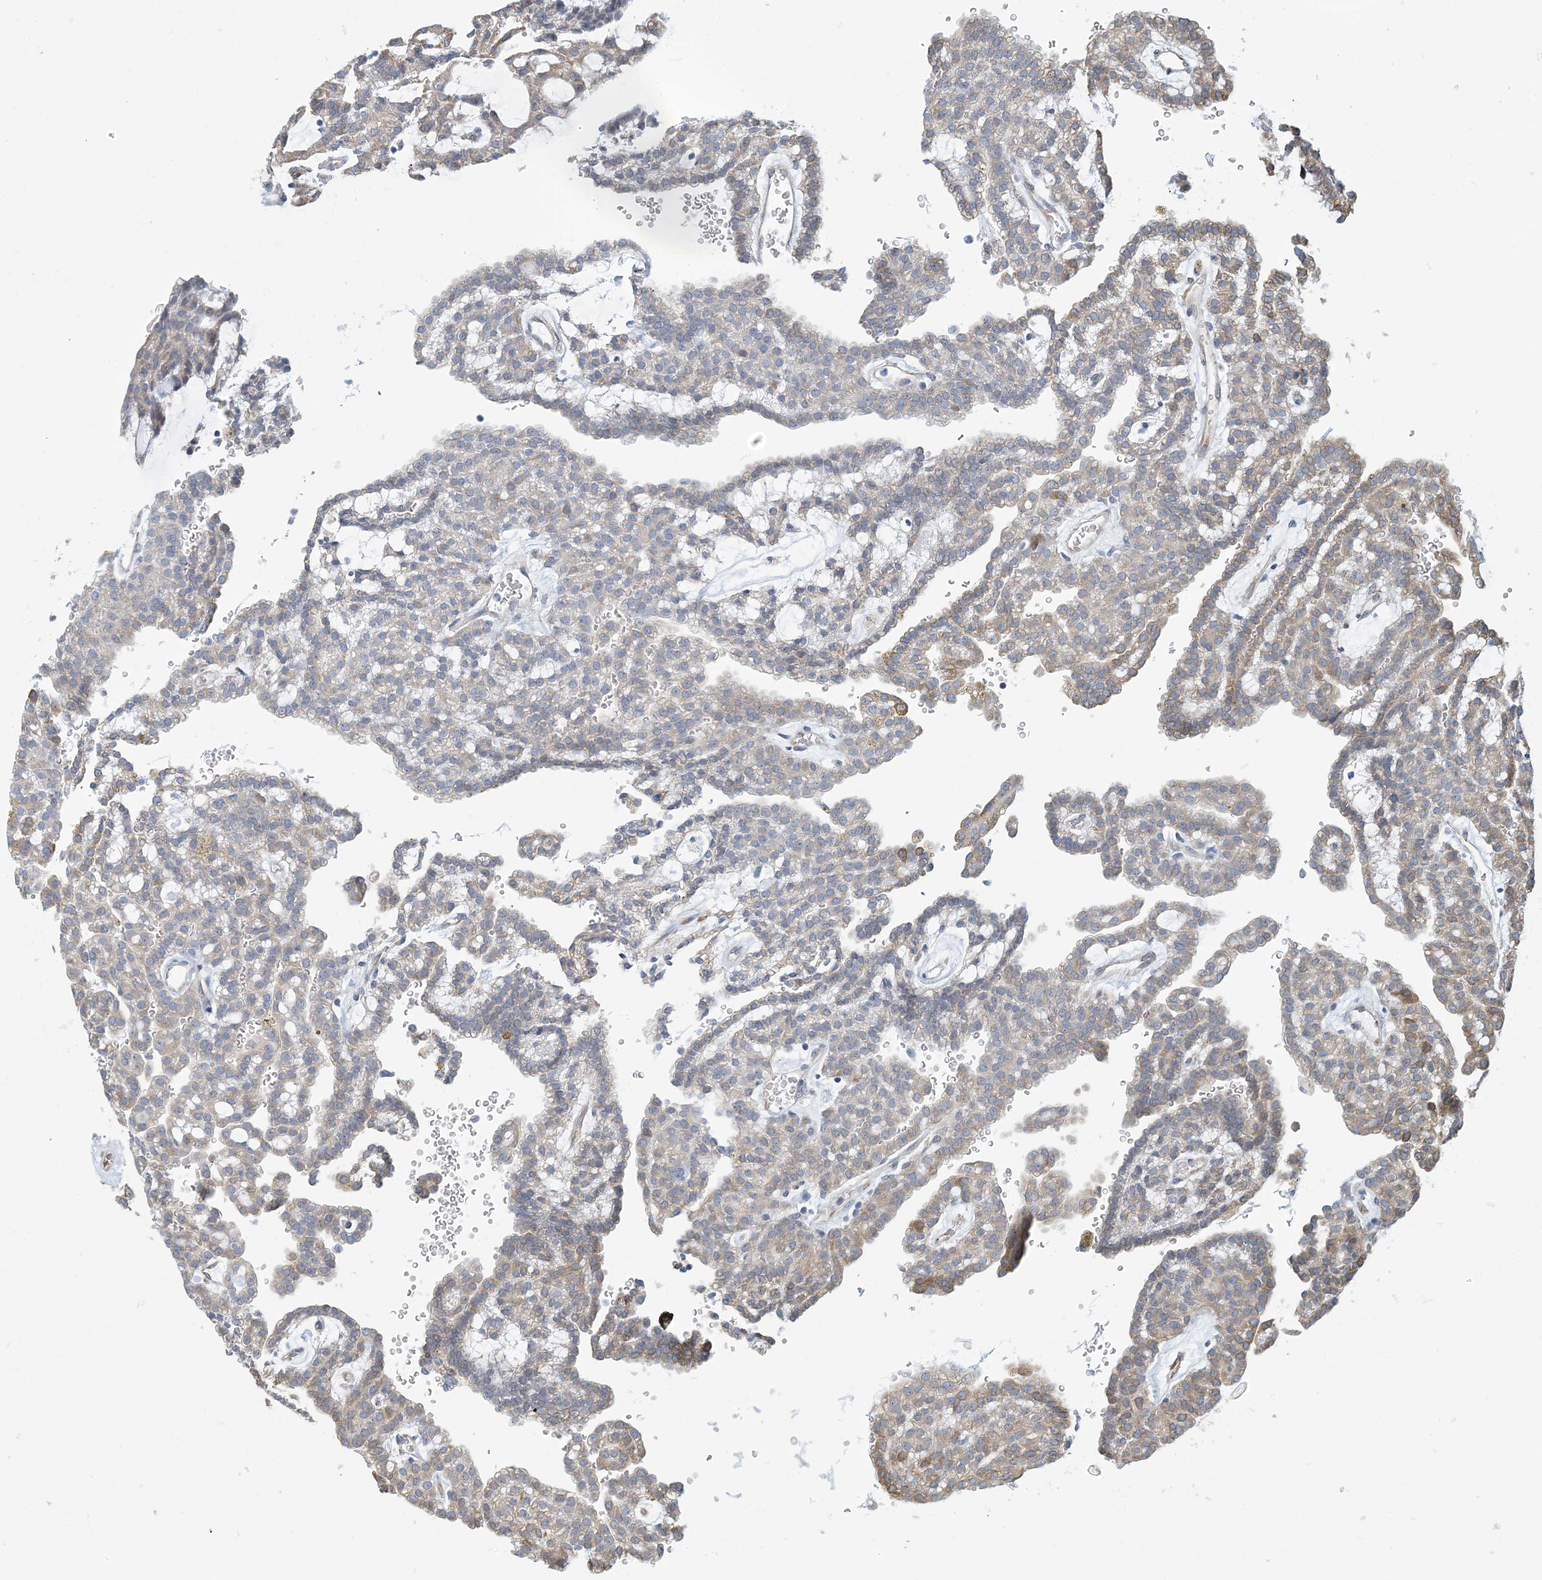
{"staining": {"intensity": "moderate", "quantity": "<25%", "location": "cytoplasmic/membranous"}, "tissue": "renal cancer", "cell_type": "Tumor cells", "image_type": "cancer", "snomed": [{"axis": "morphology", "description": "Adenocarcinoma, NOS"}, {"axis": "topography", "description": "Kidney"}], "caption": "This is a micrograph of IHC staining of renal adenocarcinoma, which shows moderate positivity in the cytoplasmic/membranous of tumor cells.", "gene": "CCDC14", "patient": {"sex": "male", "age": 63}}